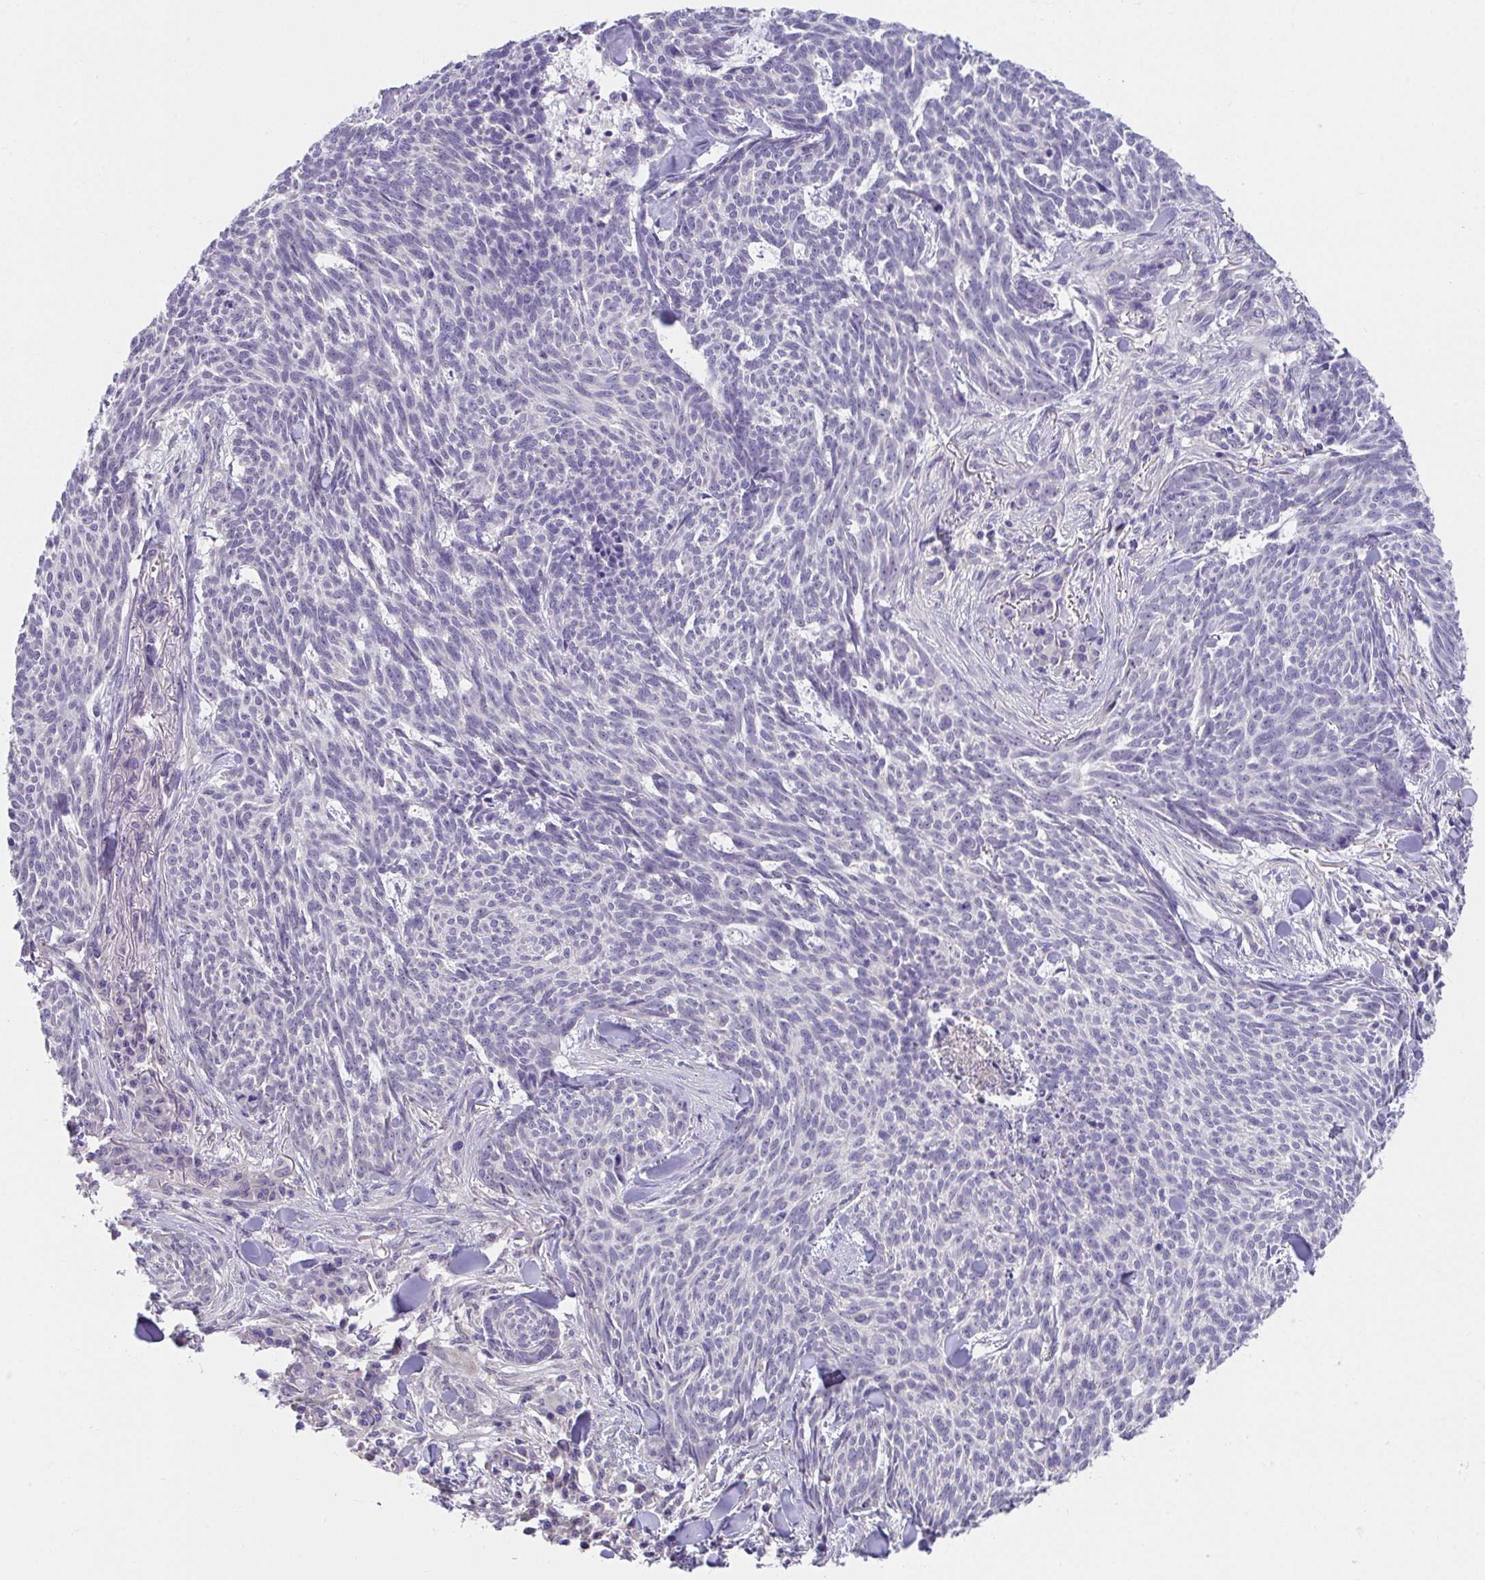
{"staining": {"intensity": "negative", "quantity": "none", "location": "none"}, "tissue": "skin cancer", "cell_type": "Tumor cells", "image_type": "cancer", "snomed": [{"axis": "morphology", "description": "Basal cell carcinoma"}, {"axis": "topography", "description": "Skin"}], "caption": "IHC micrograph of basal cell carcinoma (skin) stained for a protein (brown), which shows no expression in tumor cells.", "gene": "CXCR1", "patient": {"sex": "female", "age": 93}}